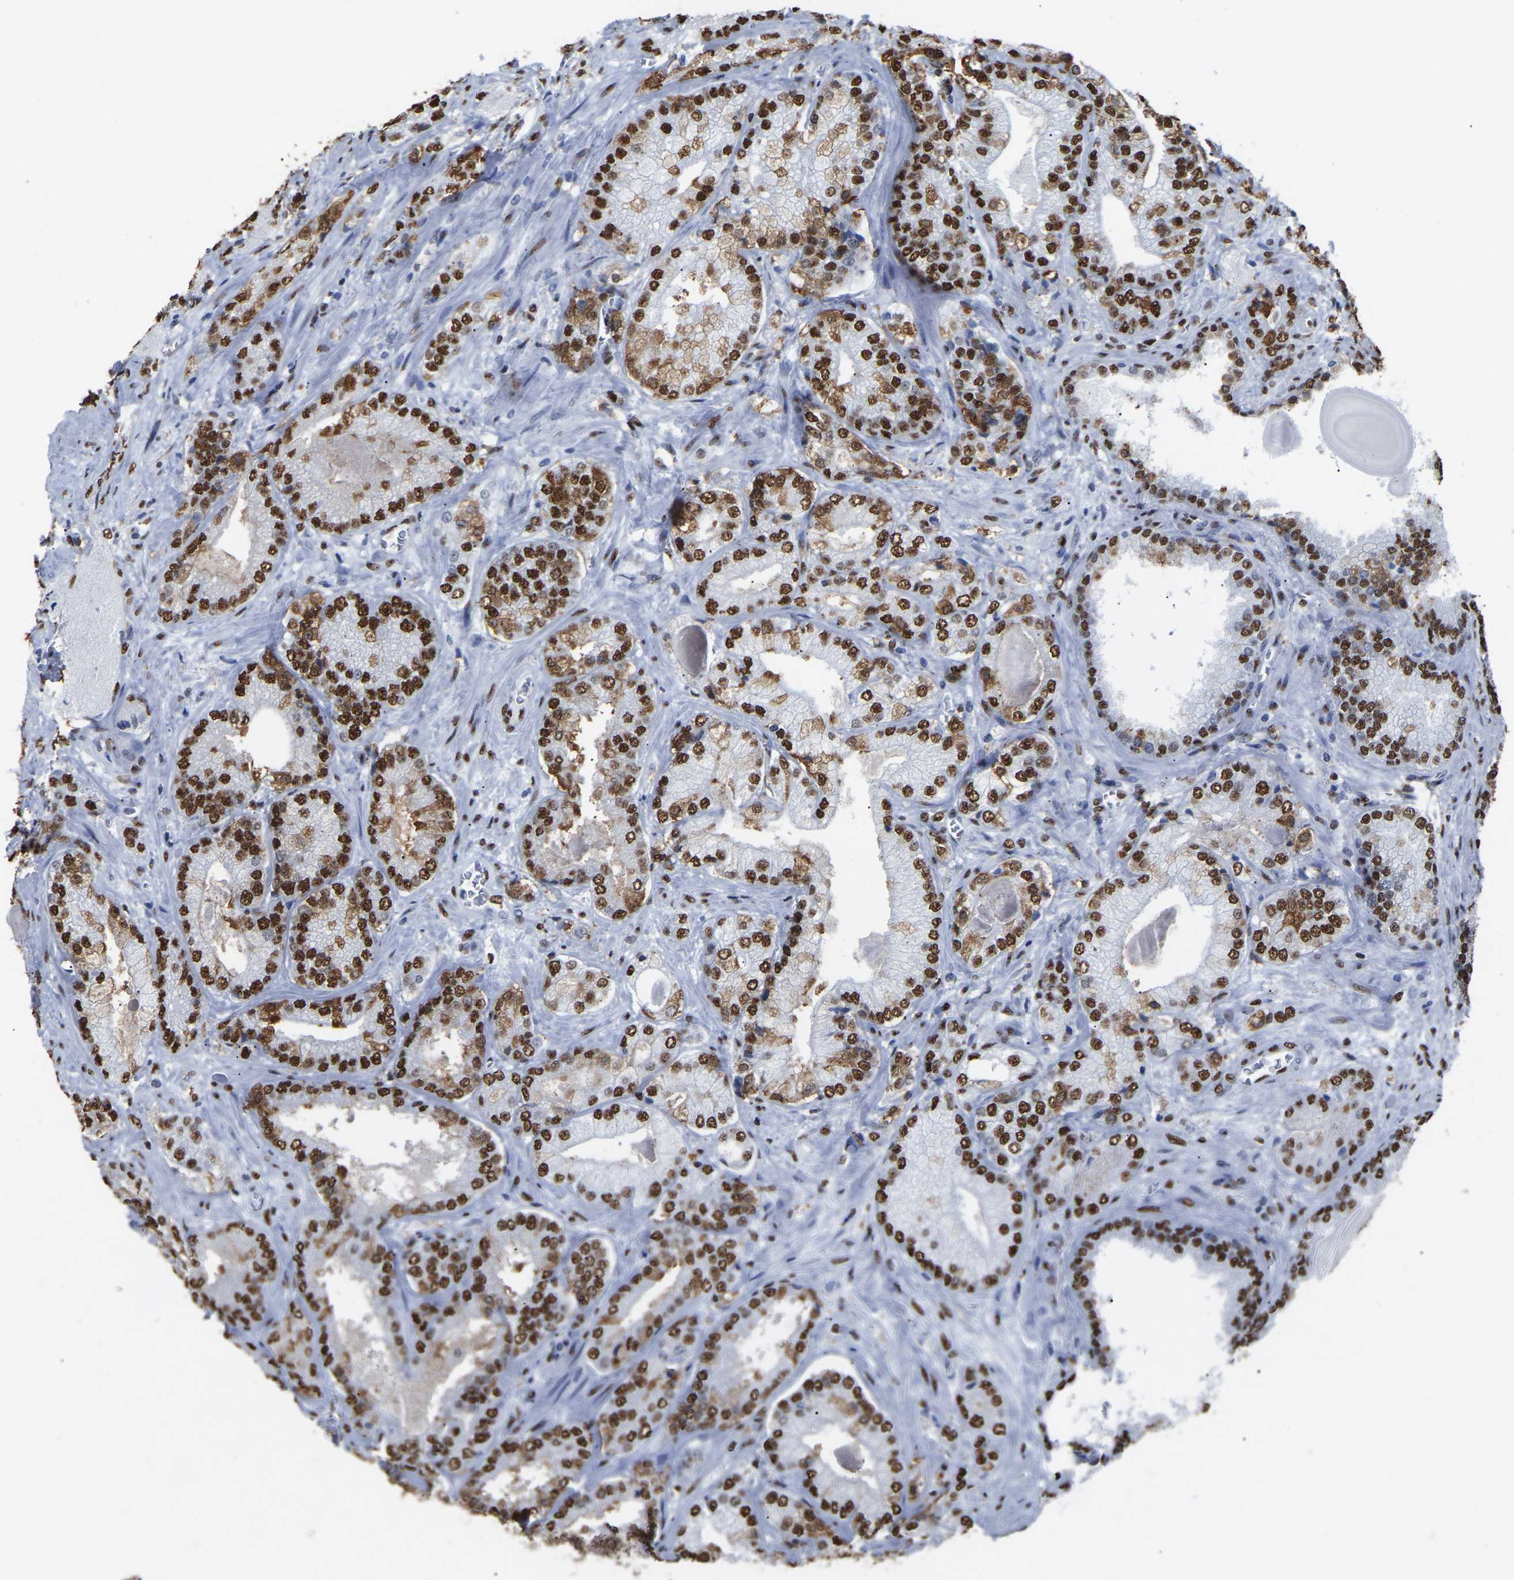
{"staining": {"intensity": "strong", "quantity": ">75%", "location": "nuclear"}, "tissue": "prostate cancer", "cell_type": "Tumor cells", "image_type": "cancer", "snomed": [{"axis": "morphology", "description": "Adenocarcinoma, Low grade"}, {"axis": "topography", "description": "Prostate"}], "caption": "An image of human prostate cancer (low-grade adenocarcinoma) stained for a protein exhibits strong nuclear brown staining in tumor cells.", "gene": "RBL2", "patient": {"sex": "male", "age": 65}}